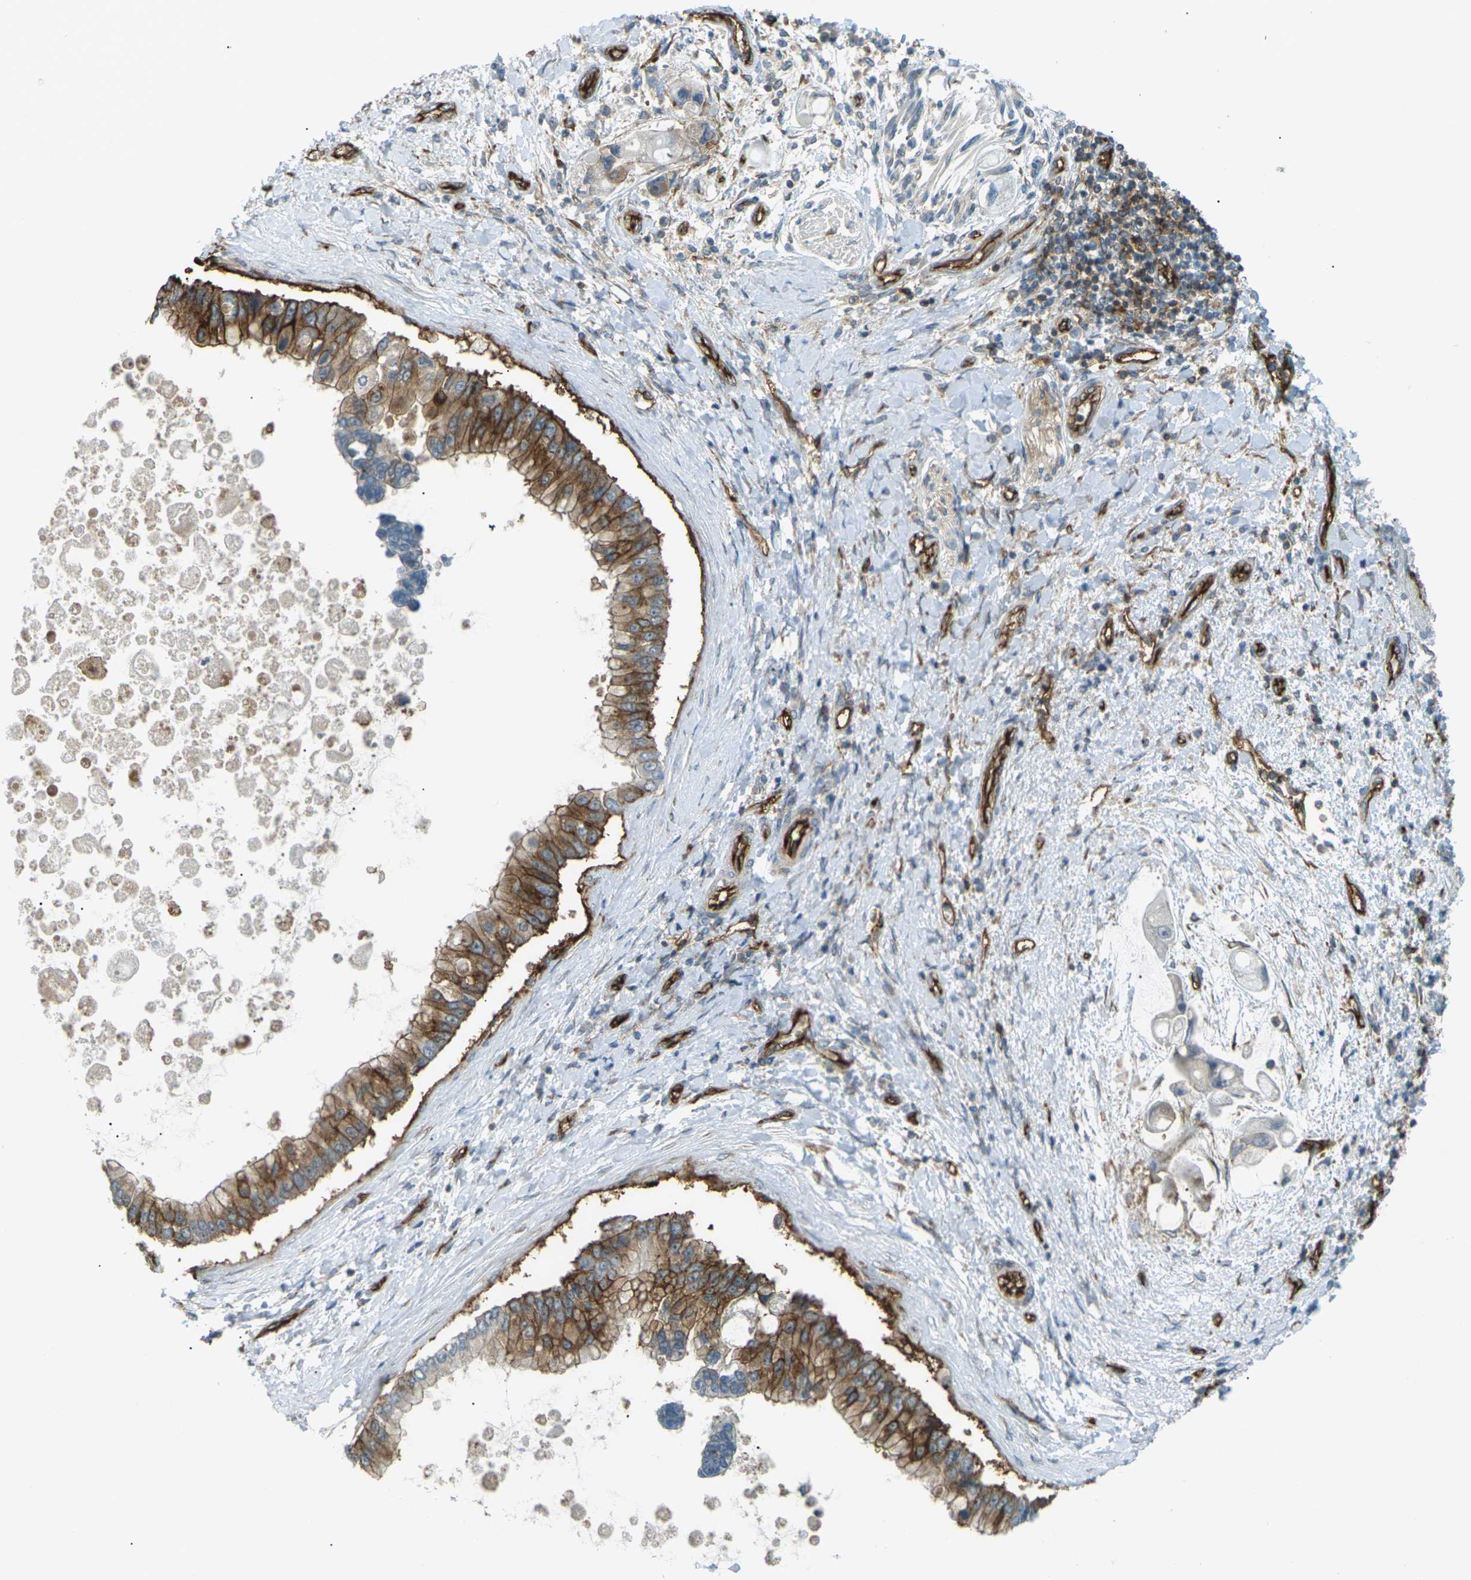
{"staining": {"intensity": "moderate", "quantity": ">75%", "location": "cytoplasmic/membranous"}, "tissue": "liver cancer", "cell_type": "Tumor cells", "image_type": "cancer", "snomed": [{"axis": "morphology", "description": "Cholangiocarcinoma"}, {"axis": "topography", "description": "Liver"}], "caption": "Protein analysis of liver cholangiocarcinoma tissue reveals moderate cytoplasmic/membranous expression in about >75% of tumor cells.", "gene": "S1PR1", "patient": {"sex": "male", "age": 50}}